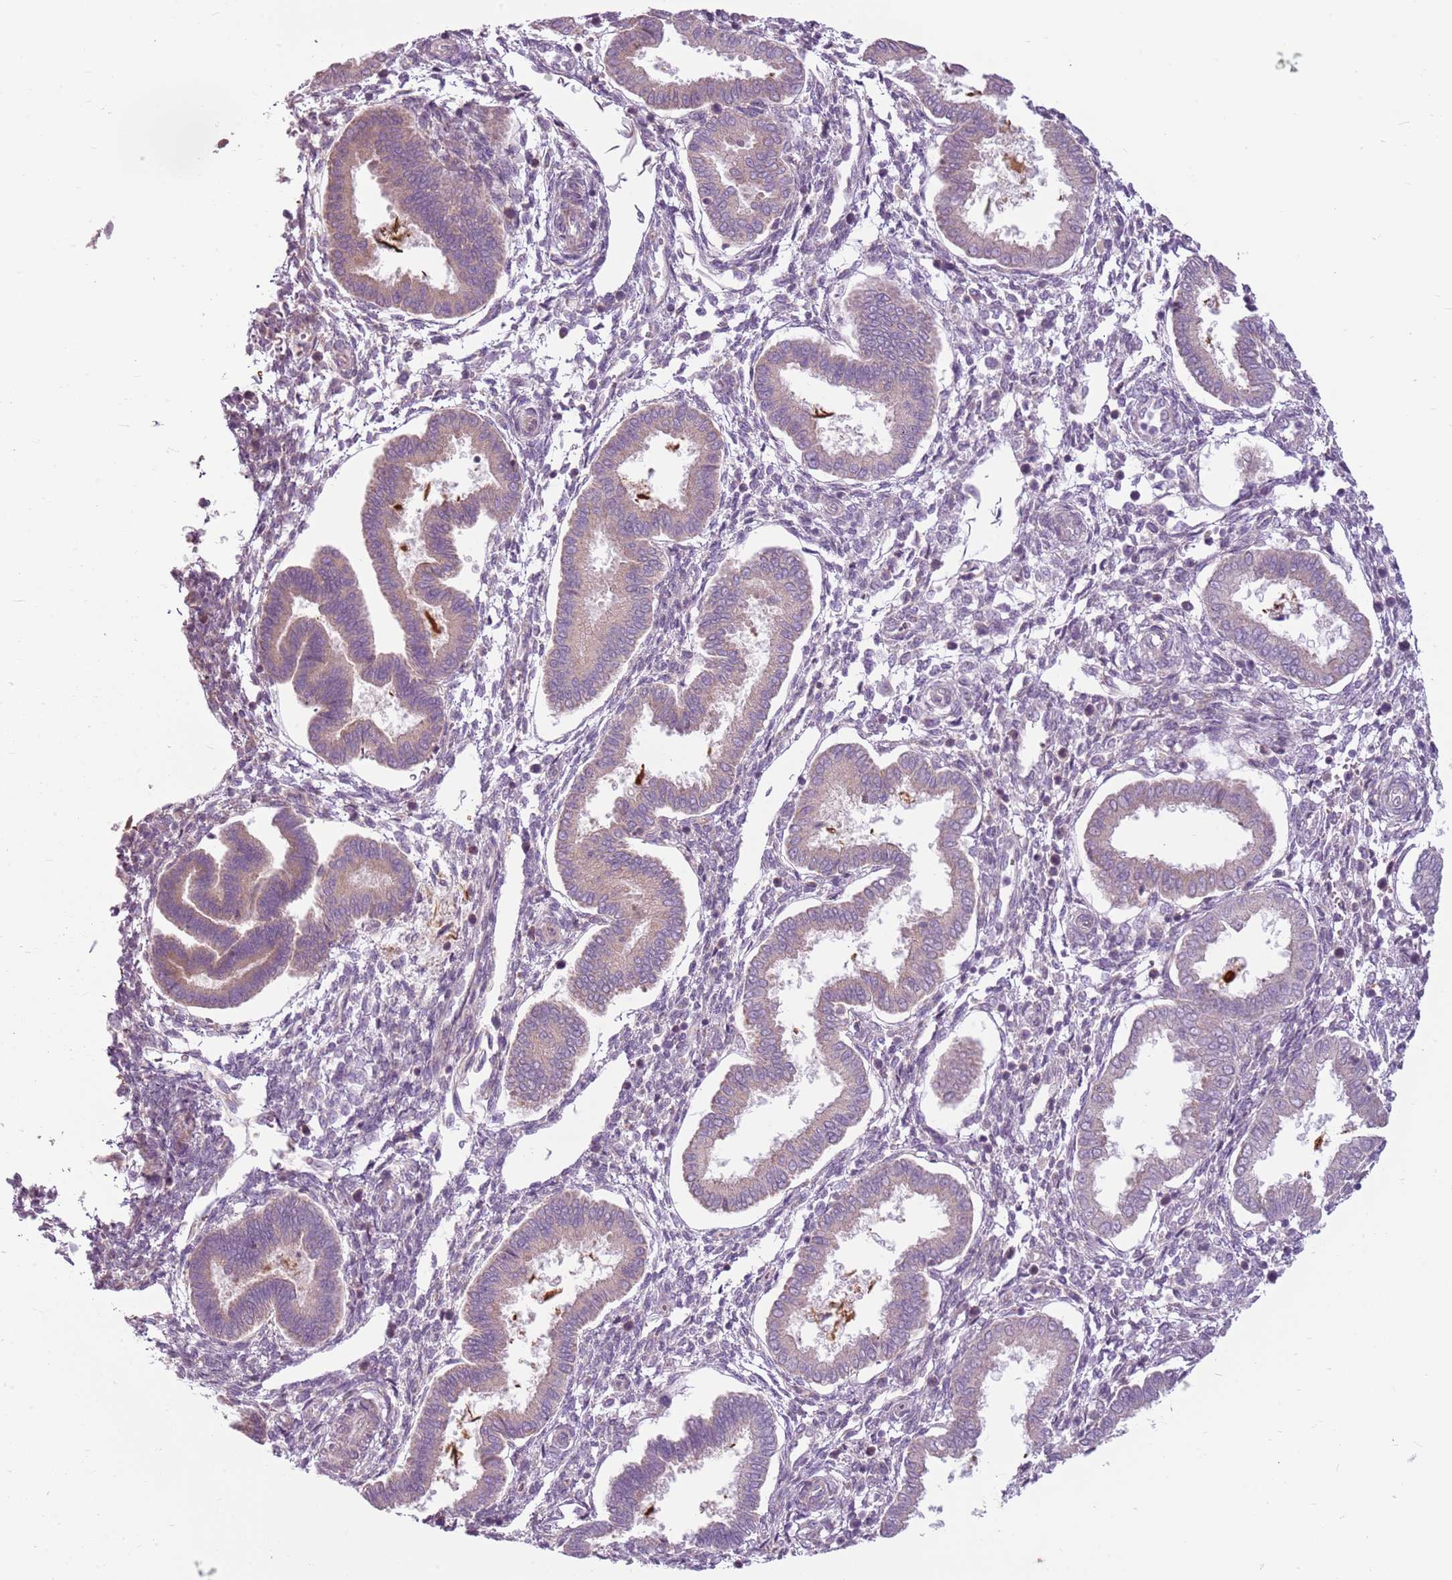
{"staining": {"intensity": "negative", "quantity": "none", "location": "none"}, "tissue": "endometrium", "cell_type": "Cells in endometrial stroma", "image_type": "normal", "snomed": [{"axis": "morphology", "description": "Normal tissue, NOS"}, {"axis": "topography", "description": "Endometrium"}], "caption": "This is a photomicrograph of immunohistochemistry (IHC) staining of normal endometrium, which shows no positivity in cells in endometrial stroma.", "gene": "HSPA14", "patient": {"sex": "female", "age": 24}}